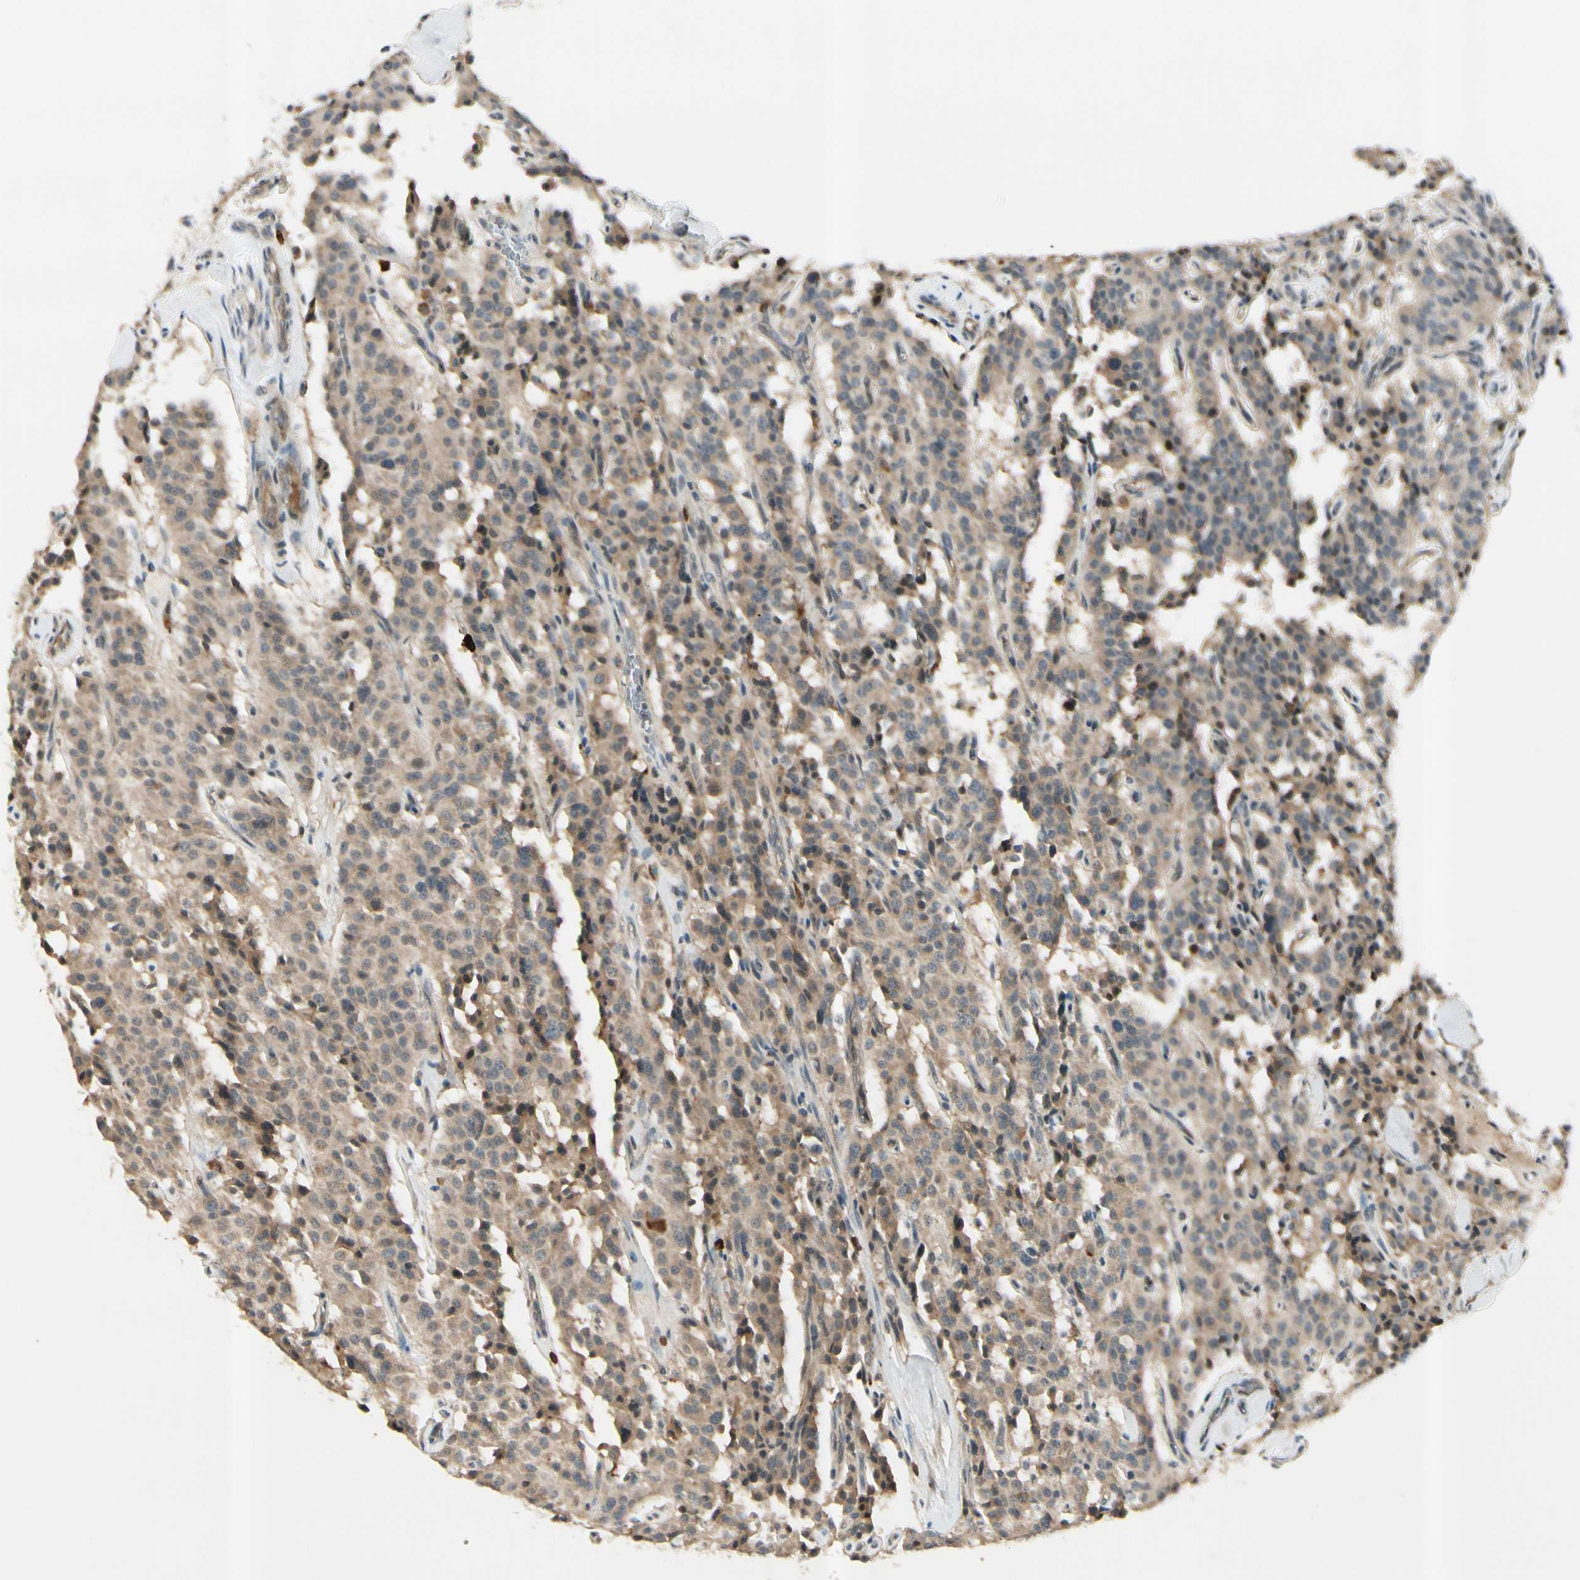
{"staining": {"intensity": "moderate", "quantity": ">75%", "location": "cytoplasmic/membranous"}, "tissue": "carcinoid", "cell_type": "Tumor cells", "image_type": "cancer", "snomed": [{"axis": "morphology", "description": "Carcinoid, malignant, NOS"}, {"axis": "topography", "description": "Lung"}], "caption": "Protein expression analysis of human malignant carcinoid reveals moderate cytoplasmic/membranous staining in about >75% of tumor cells. (Stains: DAB (3,3'-diaminobenzidine) in brown, nuclei in blue, Microscopy: brightfield microscopy at high magnification).", "gene": "ICAM5", "patient": {"sex": "male", "age": 30}}